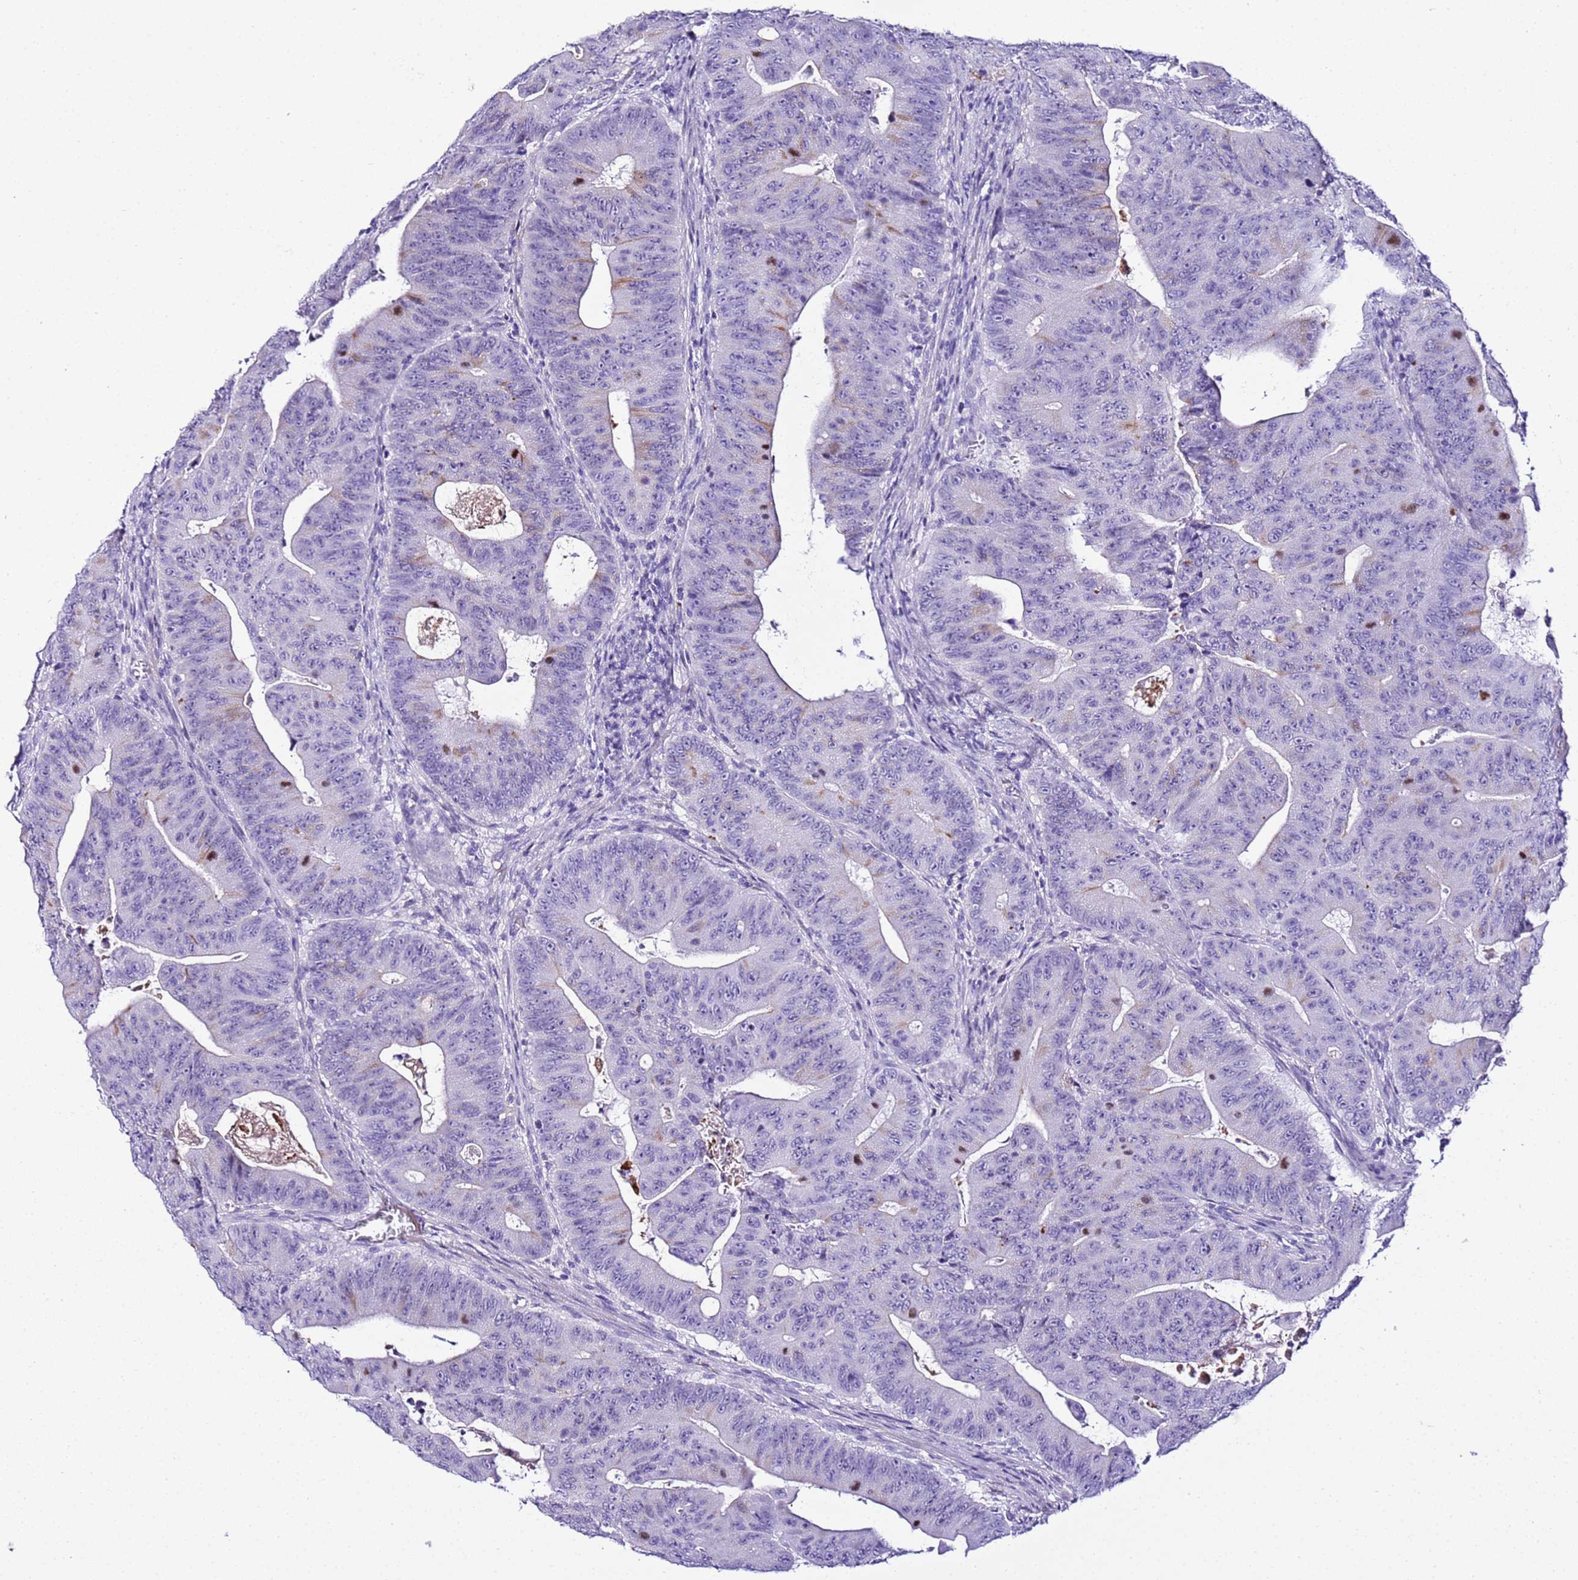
{"staining": {"intensity": "negative", "quantity": "none", "location": "none"}, "tissue": "colorectal cancer", "cell_type": "Tumor cells", "image_type": "cancer", "snomed": [{"axis": "morphology", "description": "Adenocarcinoma, NOS"}, {"axis": "topography", "description": "Rectum"}], "caption": "Tumor cells are negative for brown protein staining in colorectal cancer (adenocarcinoma). (DAB (3,3'-diaminobenzidine) immunohistochemistry with hematoxylin counter stain).", "gene": "CFHR2", "patient": {"sex": "female", "age": 75}}